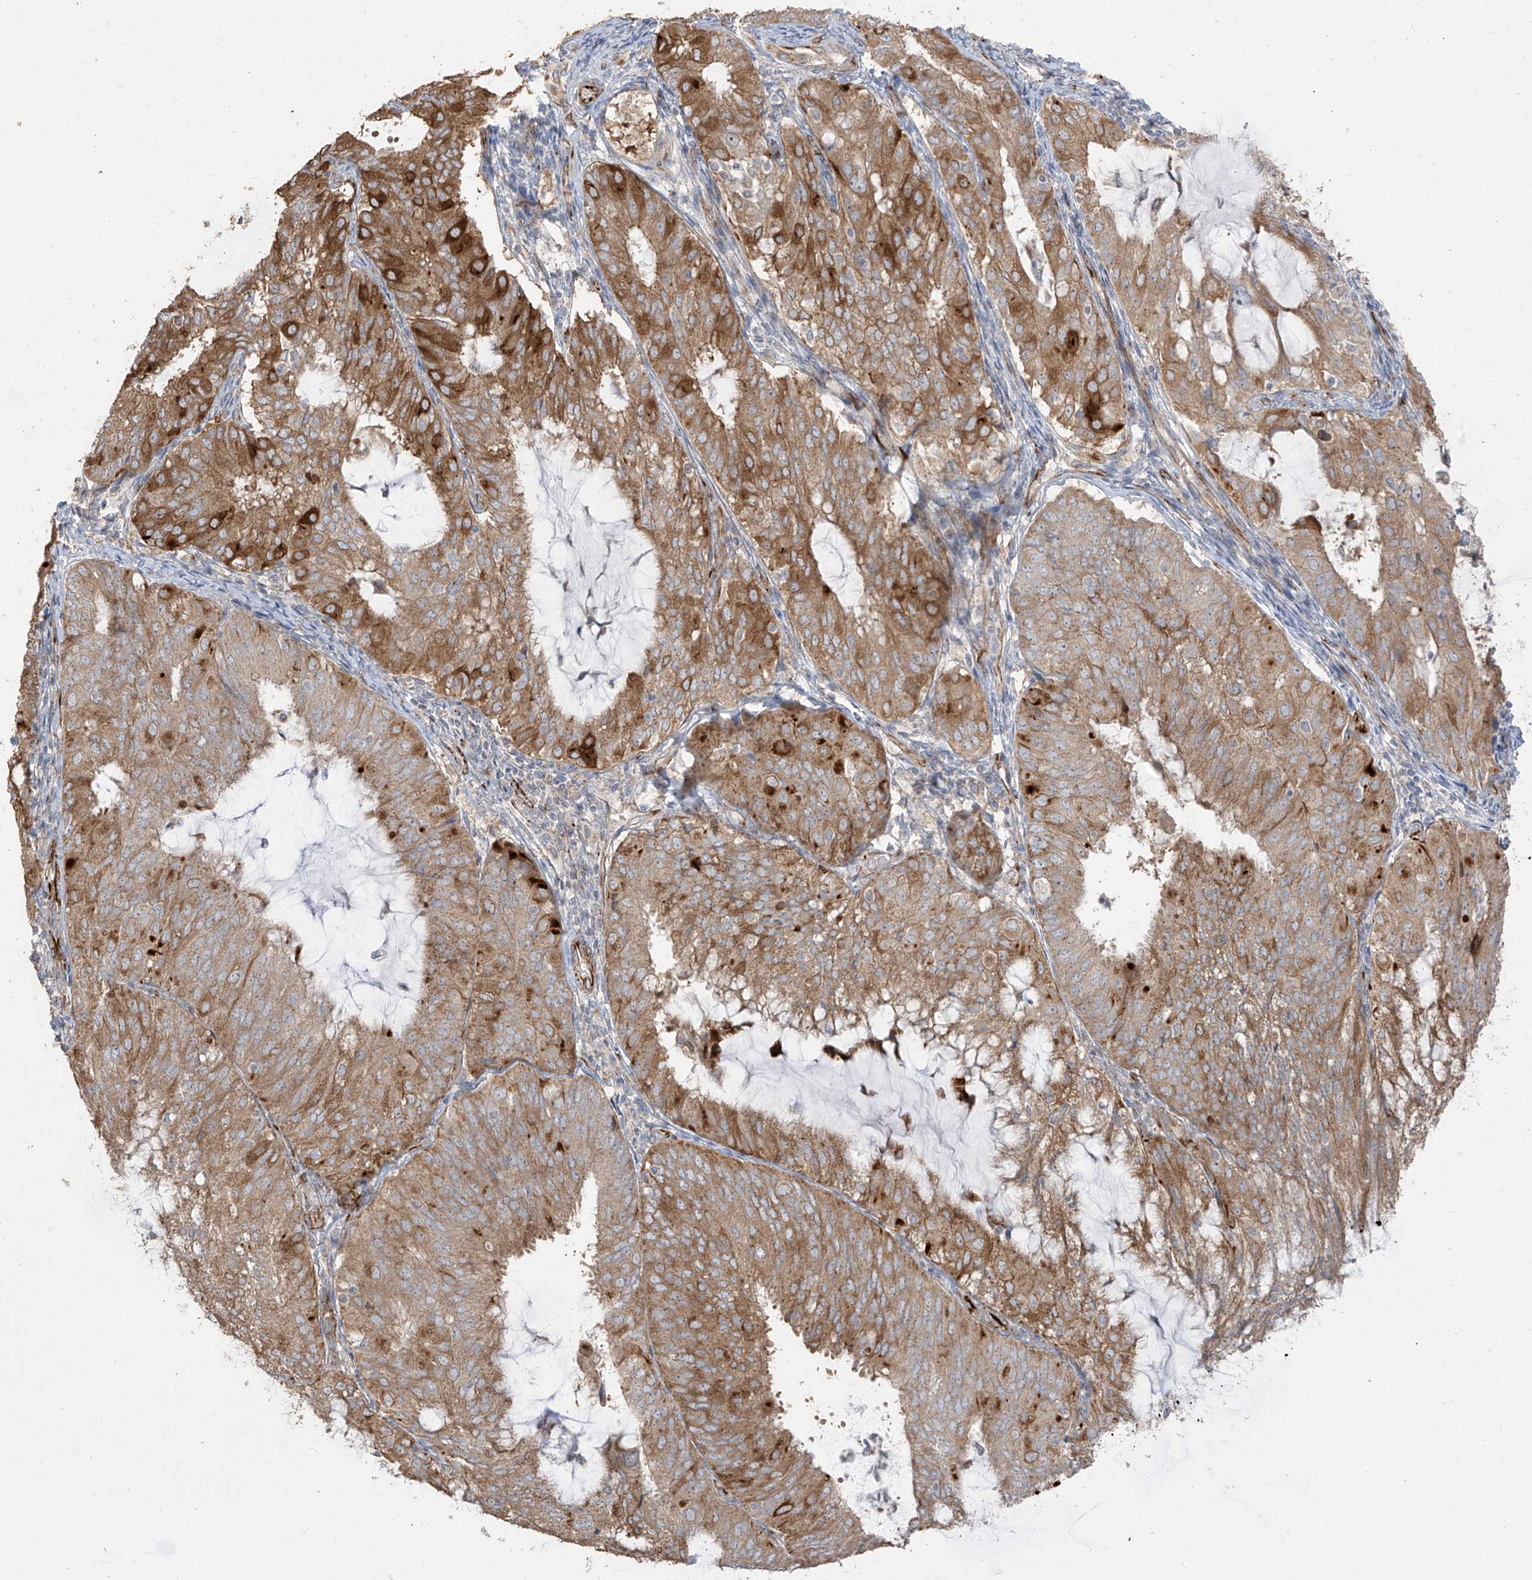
{"staining": {"intensity": "moderate", "quantity": ">75%", "location": "cytoplasmic/membranous"}, "tissue": "endometrial cancer", "cell_type": "Tumor cells", "image_type": "cancer", "snomed": [{"axis": "morphology", "description": "Adenocarcinoma, NOS"}, {"axis": "topography", "description": "Endometrium"}], "caption": "Immunohistochemistry (IHC) image of endometrial adenocarcinoma stained for a protein (brown), which exhibits medium levels of moderate cytoplasmic/membranous staining in approximately >75% of tumor cells.", "gene": "DCDC2", "patient": {"sex": "female", "age": 81}}